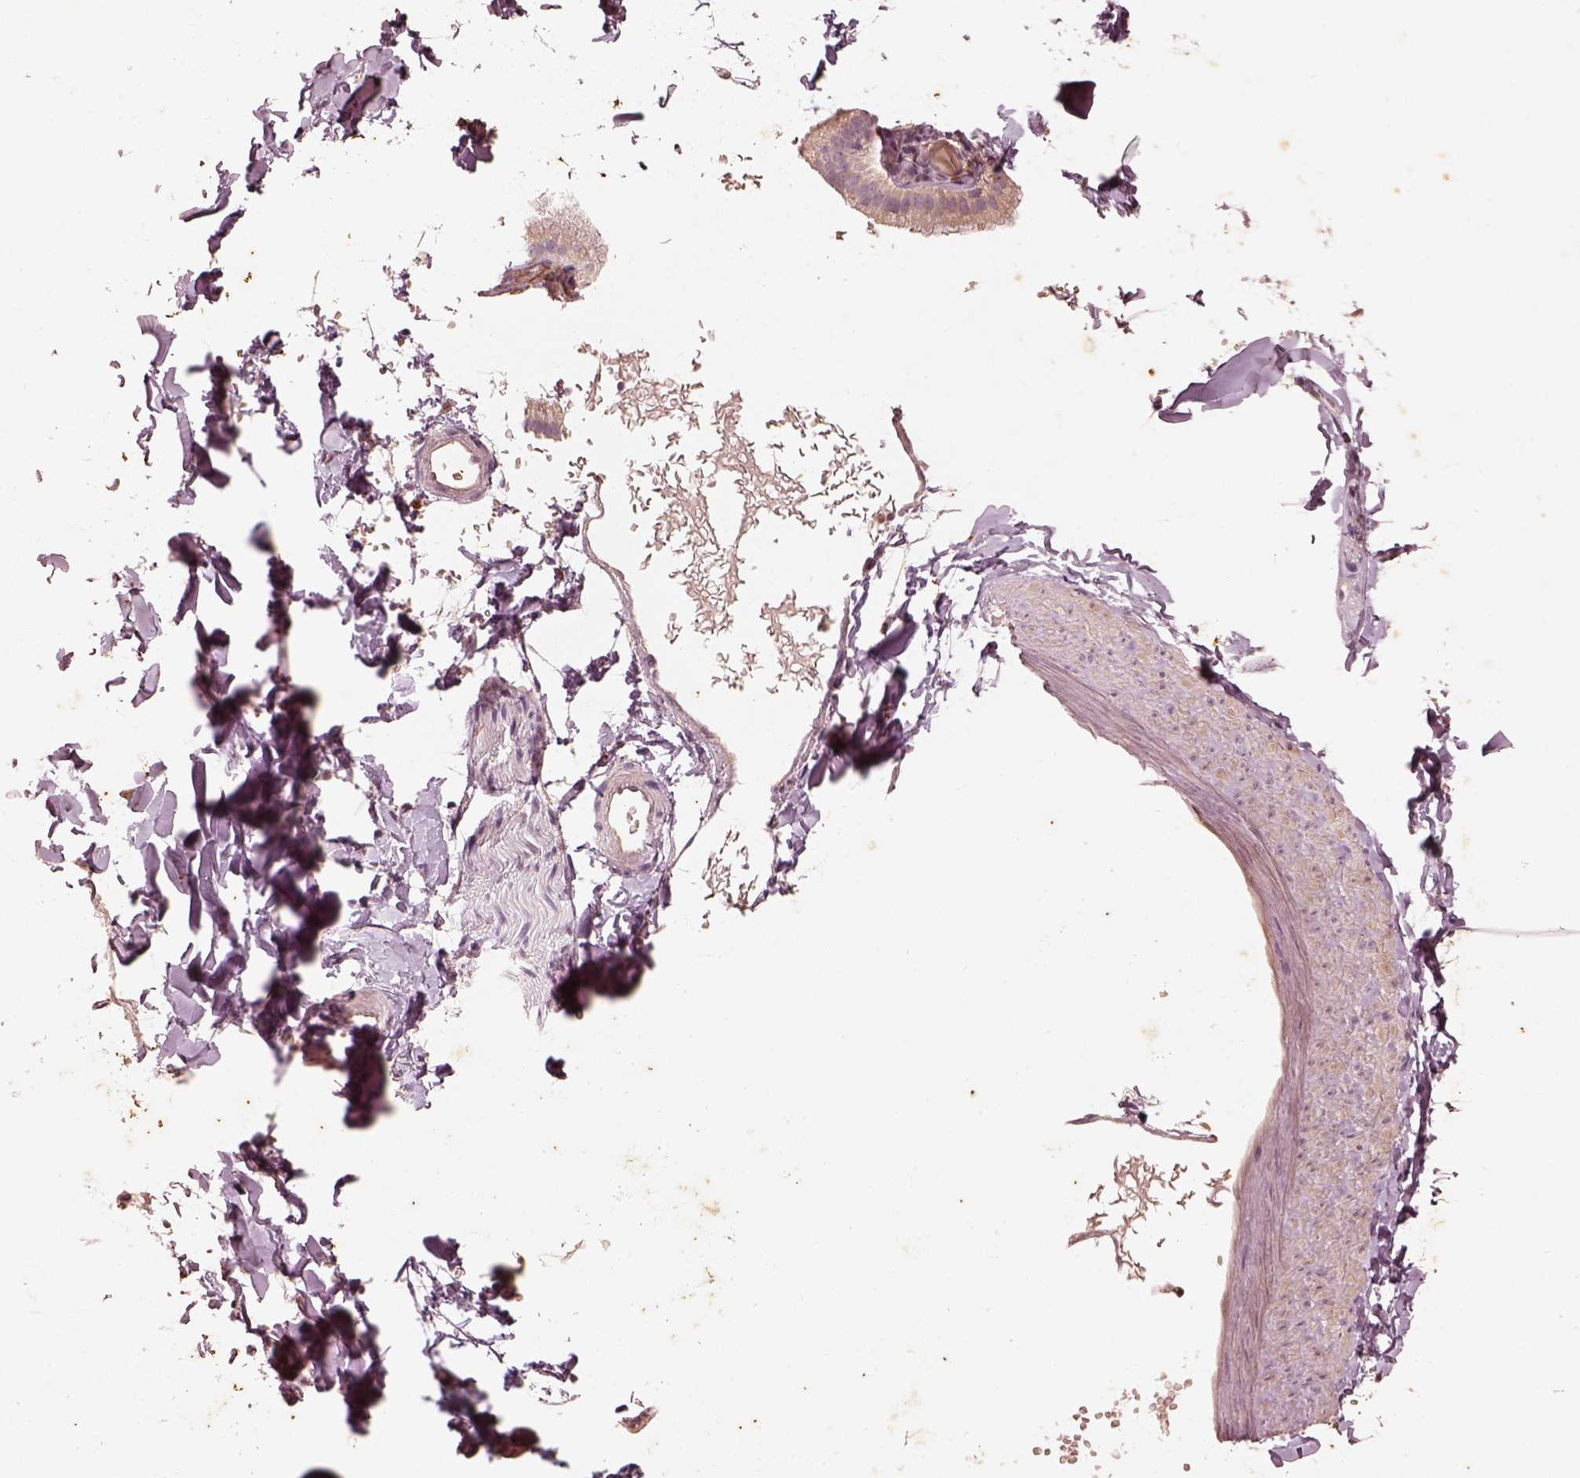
{"staining": {"intensity": "moderate", "quantity": ">75%", "location": "cytoplasmic/membranous"}, "tissue": "adipose tissue", "cell_type": "Adipocytes", "image_type": "normal", "snomed": [{"axis": "morphology", "description": "Normal tissue, NOS"}, {"axis": "topography", "description": "Gallbladder"}, {"axis": "topography", "description": "Peripheral nerve tissue"}], "caption": "Moderate cytoplasmic/membranous positivity is identified in about >75% of adipocytes in unremarkable adipose tissue.", "gene": "WLS", "patient": {"sex": "female", "age": 45}}